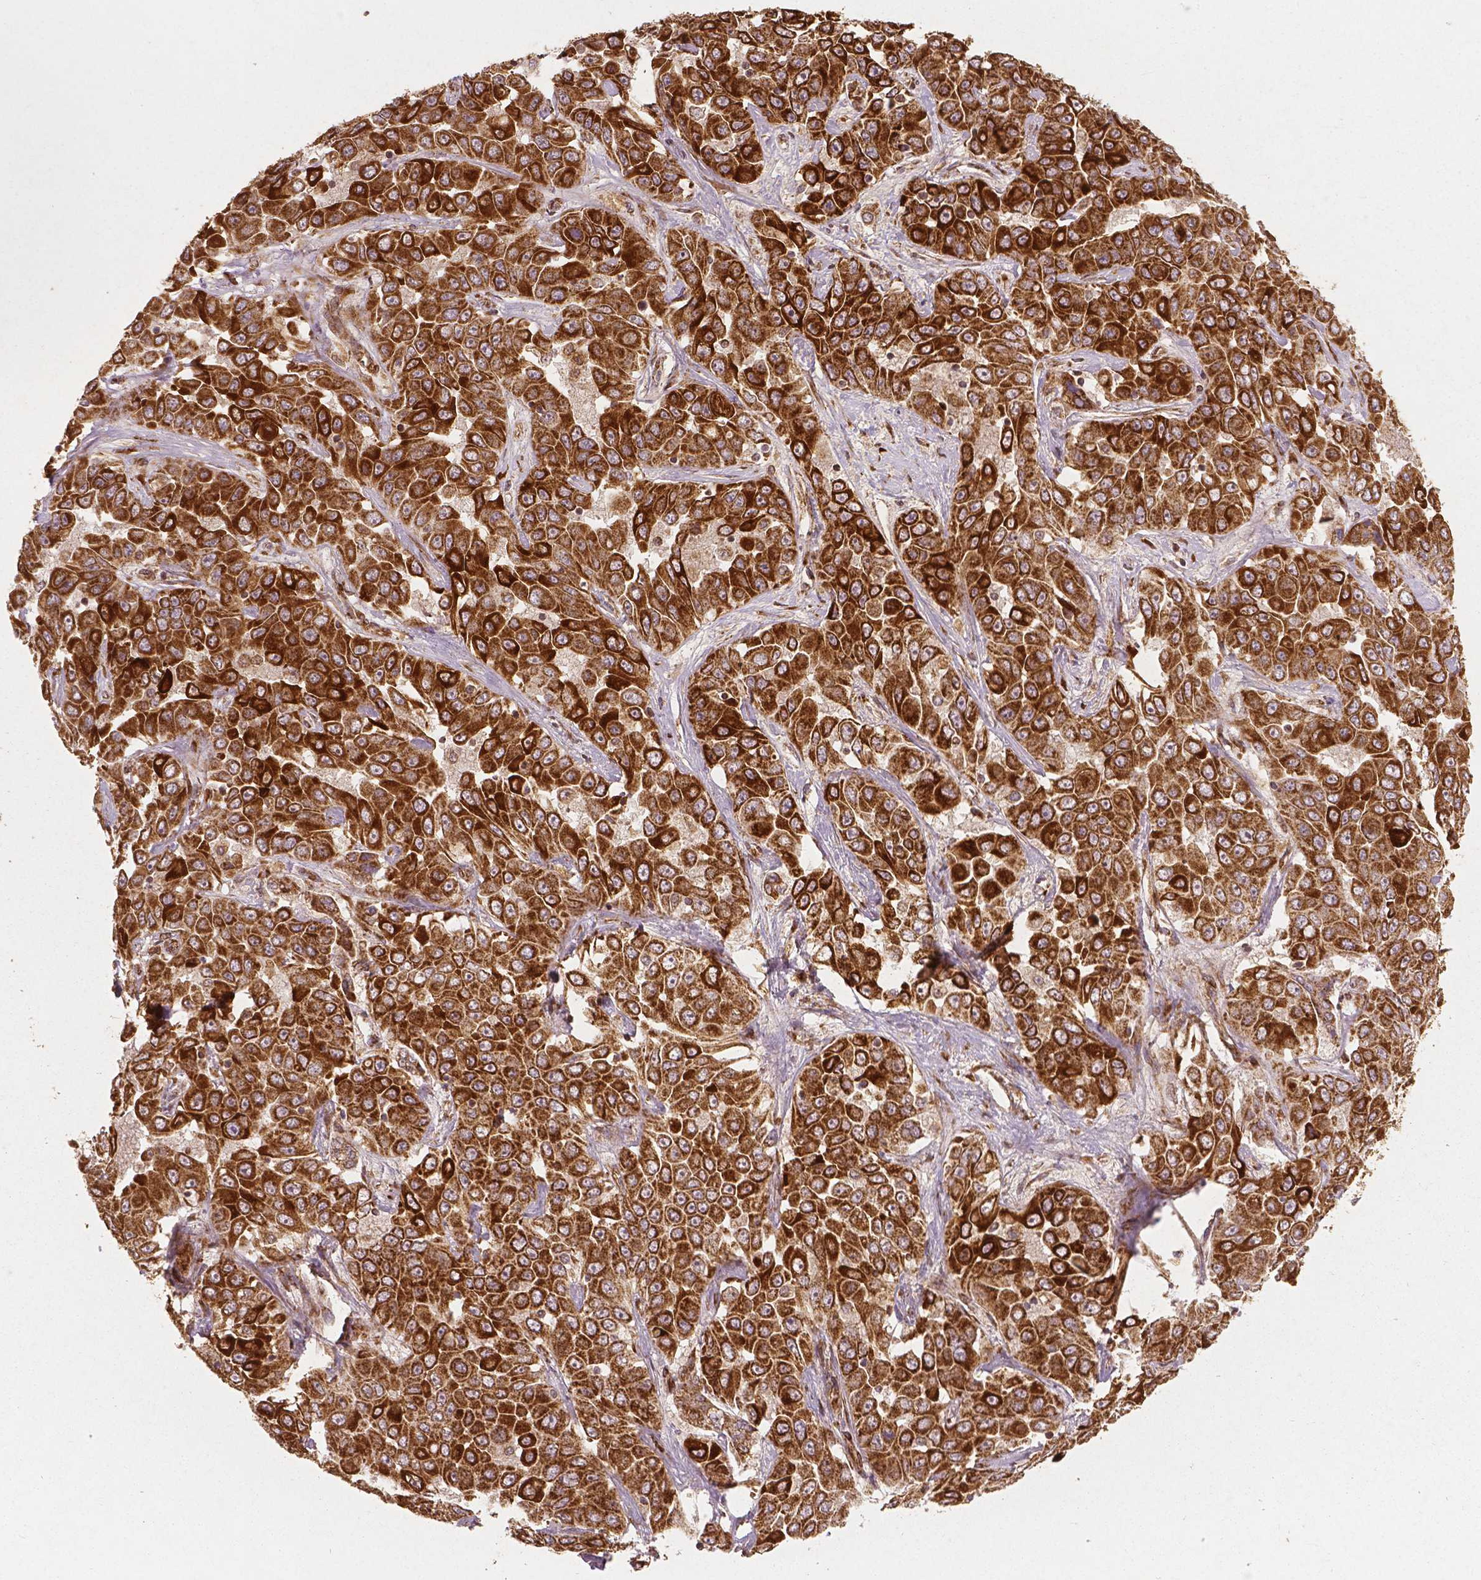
{"staining": {"intensity": "strong", "quantity": ">75%", "location": "cytoplasmic/membranous"}, "tissue": "liver cancer", "cell_type": "Tumor cells", "image_type": "cancer", "snomed": [{"axis": "morphology", "description": "Cholangiocarcinoma"}, {"axis": "topography", "description": "Liver"}], "caption": "This photomicrograph displays immunohistochemistry (IHC) staining of human liver cancer (cholangiocarcinoma), with high strong cytoplasmic/membranous staining in about >75% of tumor cells.", "gene": "PGAM5", "patient": {"sex": "female", "age": 52}}